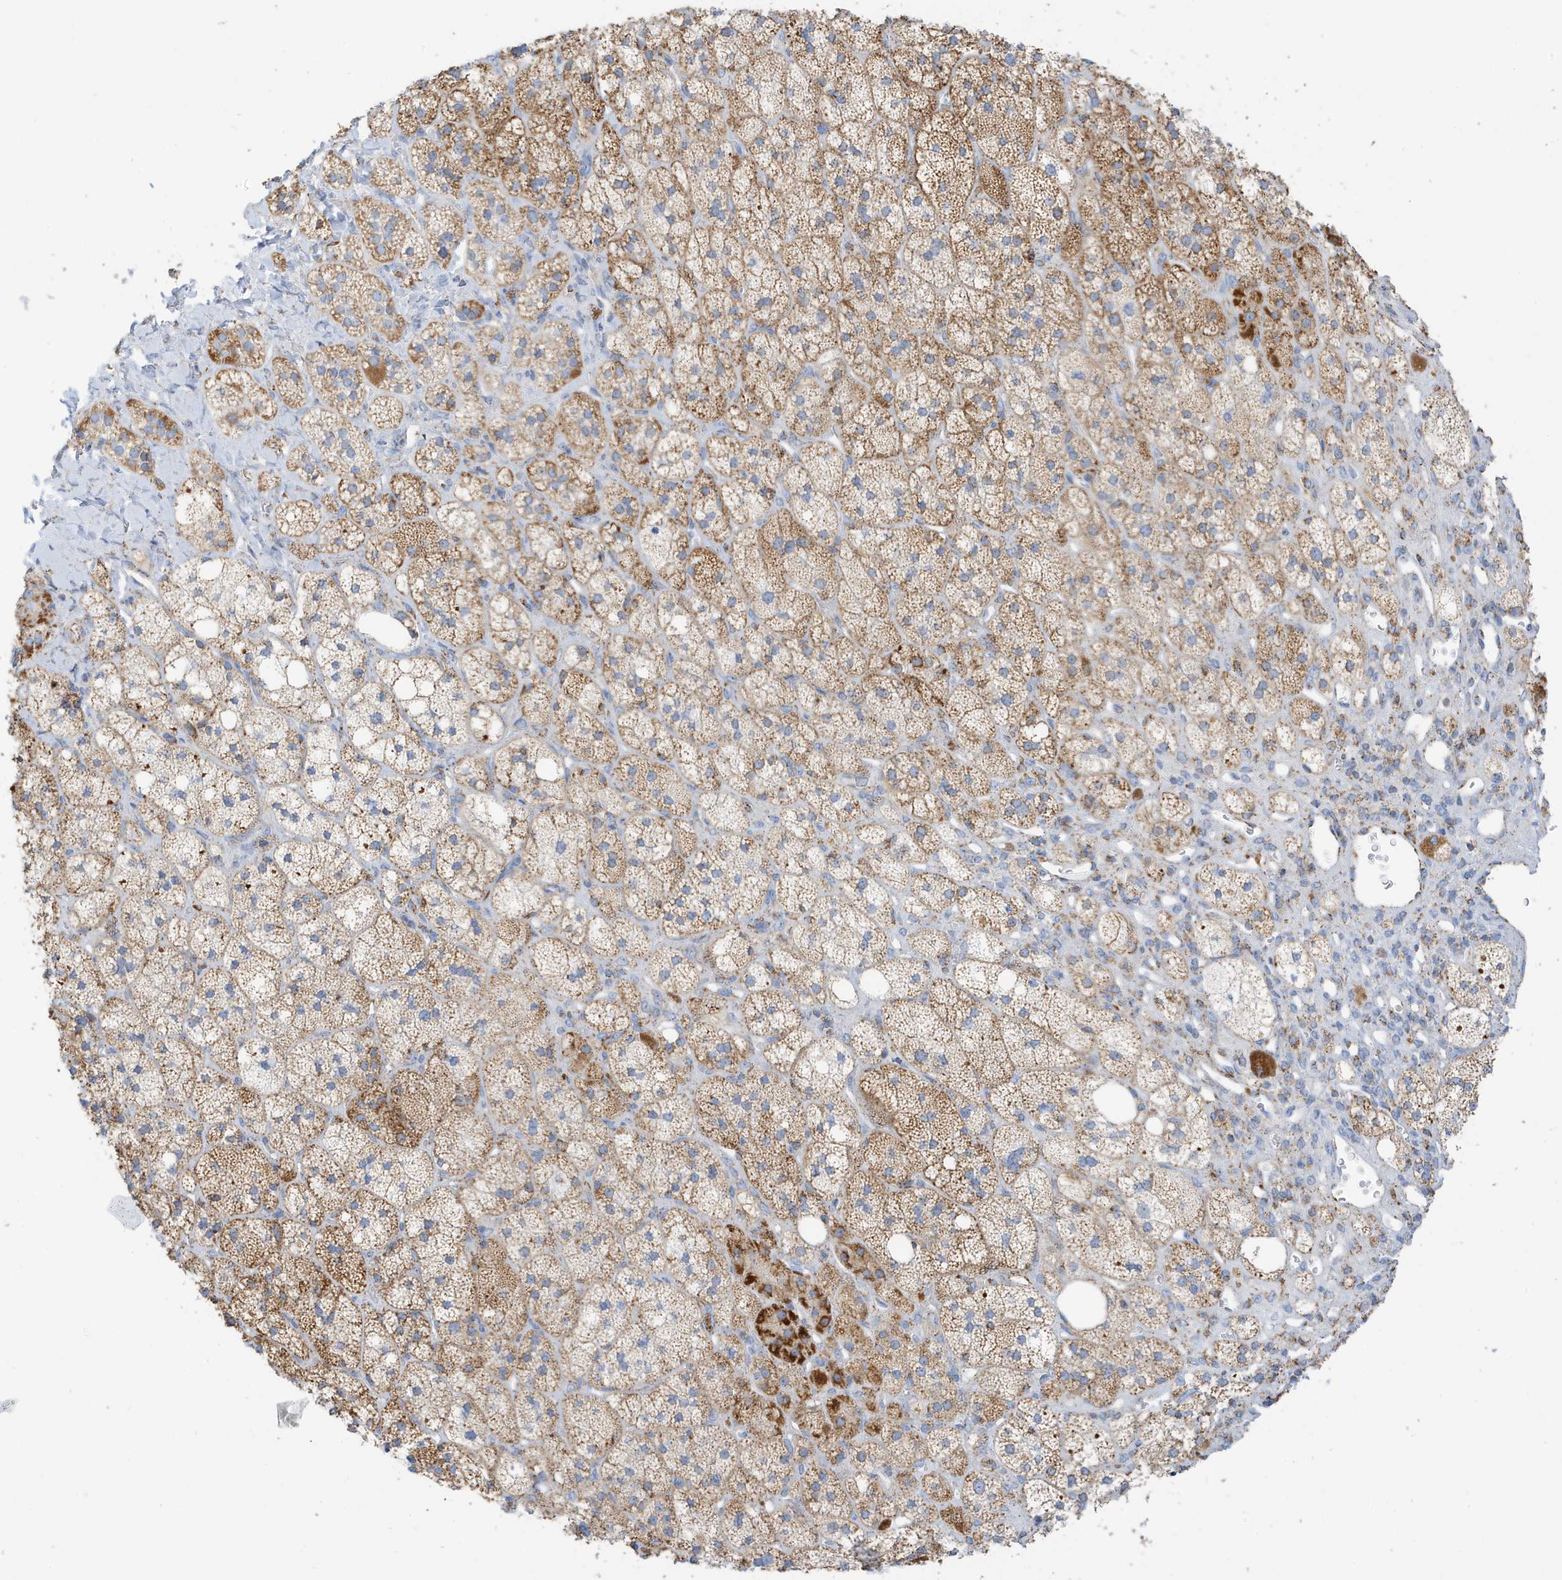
{"staining": {"intensity": "strong", "quantity": ">75%", "location": "cytoplasmic/membranous"}, "tissue": "adrenal gland", "cell_type": "Glandular cells", "image_type": "normal", "snomed": [{"axis": "morphology", "description": "Normal tissue, NOS"}, {"axis": "topography", "description": "Adrenal gland"}], "caption": "About >75% of glandular cells in unremarkable human adrenal gland reveal strong cytoplasmic/membranous protein expression as visualized by brown immunohistochemical staining.", "gene": "CAPN13", "patient": {"sex": "male", "age": 61}}